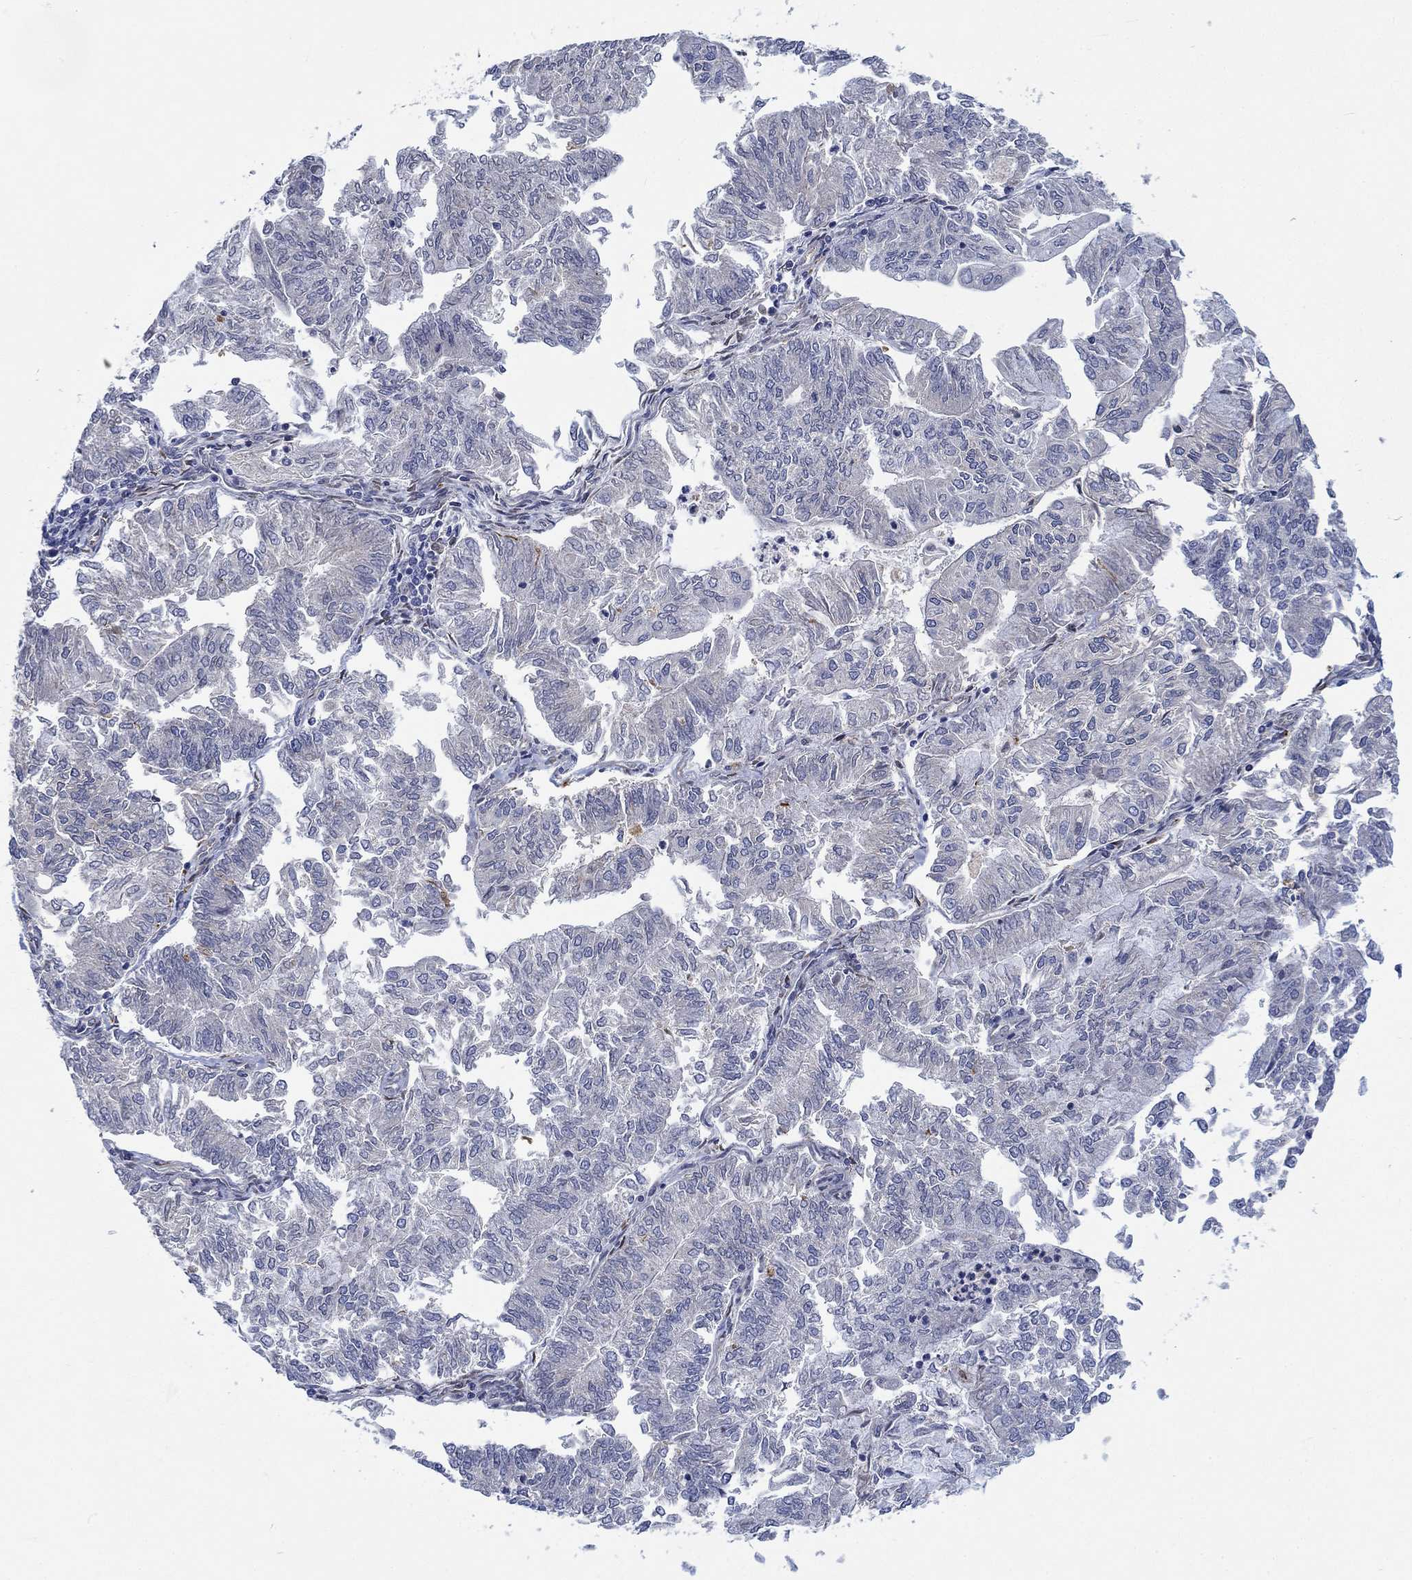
{"staining": {"intensity": "negative", "quantity": "none", "location": "none"}, "tissue": "endometrial cancer", "cell_type": "Tumor cells", "image_type": "cancer", "snomed": [{"axis": "morphology", "description": "Adenocarcinoma, NOS"}, {"axis": "topography", "description": "Endometrium"}], "caption": "This histopathology image is of endometrial cancer stained with immunohistochemistry to label a protein in brown with the nuclei are counter-stained blue. There is no positivity in tumor cells. (DAB IHC, high magnification).", "gene": "CAMK1D", "patient": {"sex": "female", "age": 59}}